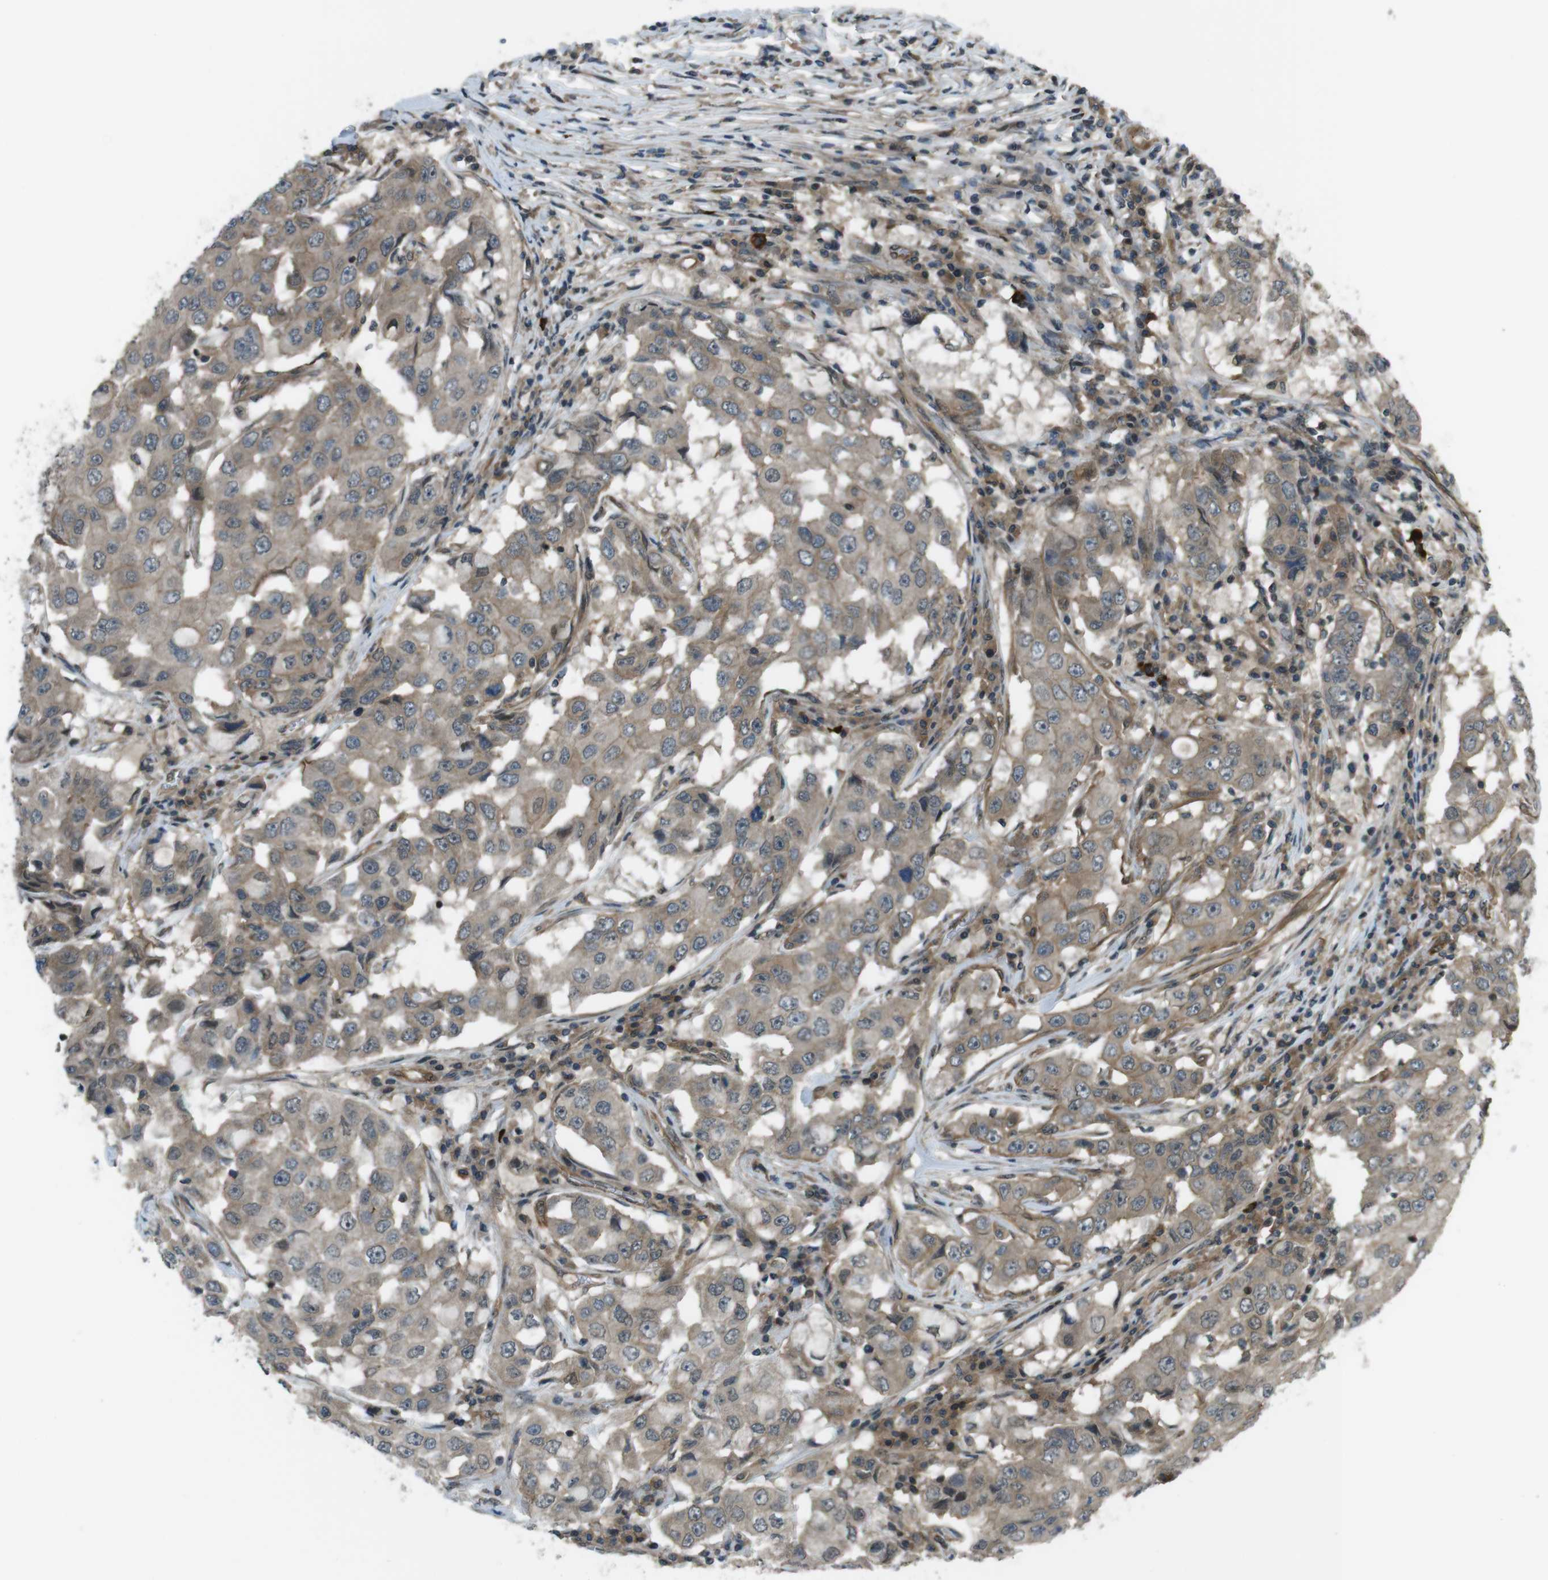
{"staining": {"intensity": "moderate", "quantity": "25%-75%", "location": "cytoplasmic/membranous"}, "tissue": "breast cancer", "cell_type": "Tumor cells", "image_type": "cancer", "snomed": [{"axis": "morphology", "description": "Duct carcinoma"}, {"axis": "topography", "description": "Breast"}], "caption": "Breast cancer tissue reveals moderate cytoplasmic/membranous expression in approximately 25%-75% of tumor cells, visualized by immunohistochemistry. (IHC, brightfield microscopy, high magnification).", "gene": "TIAM2", "patient": {"sex": "female", "age": 27}}